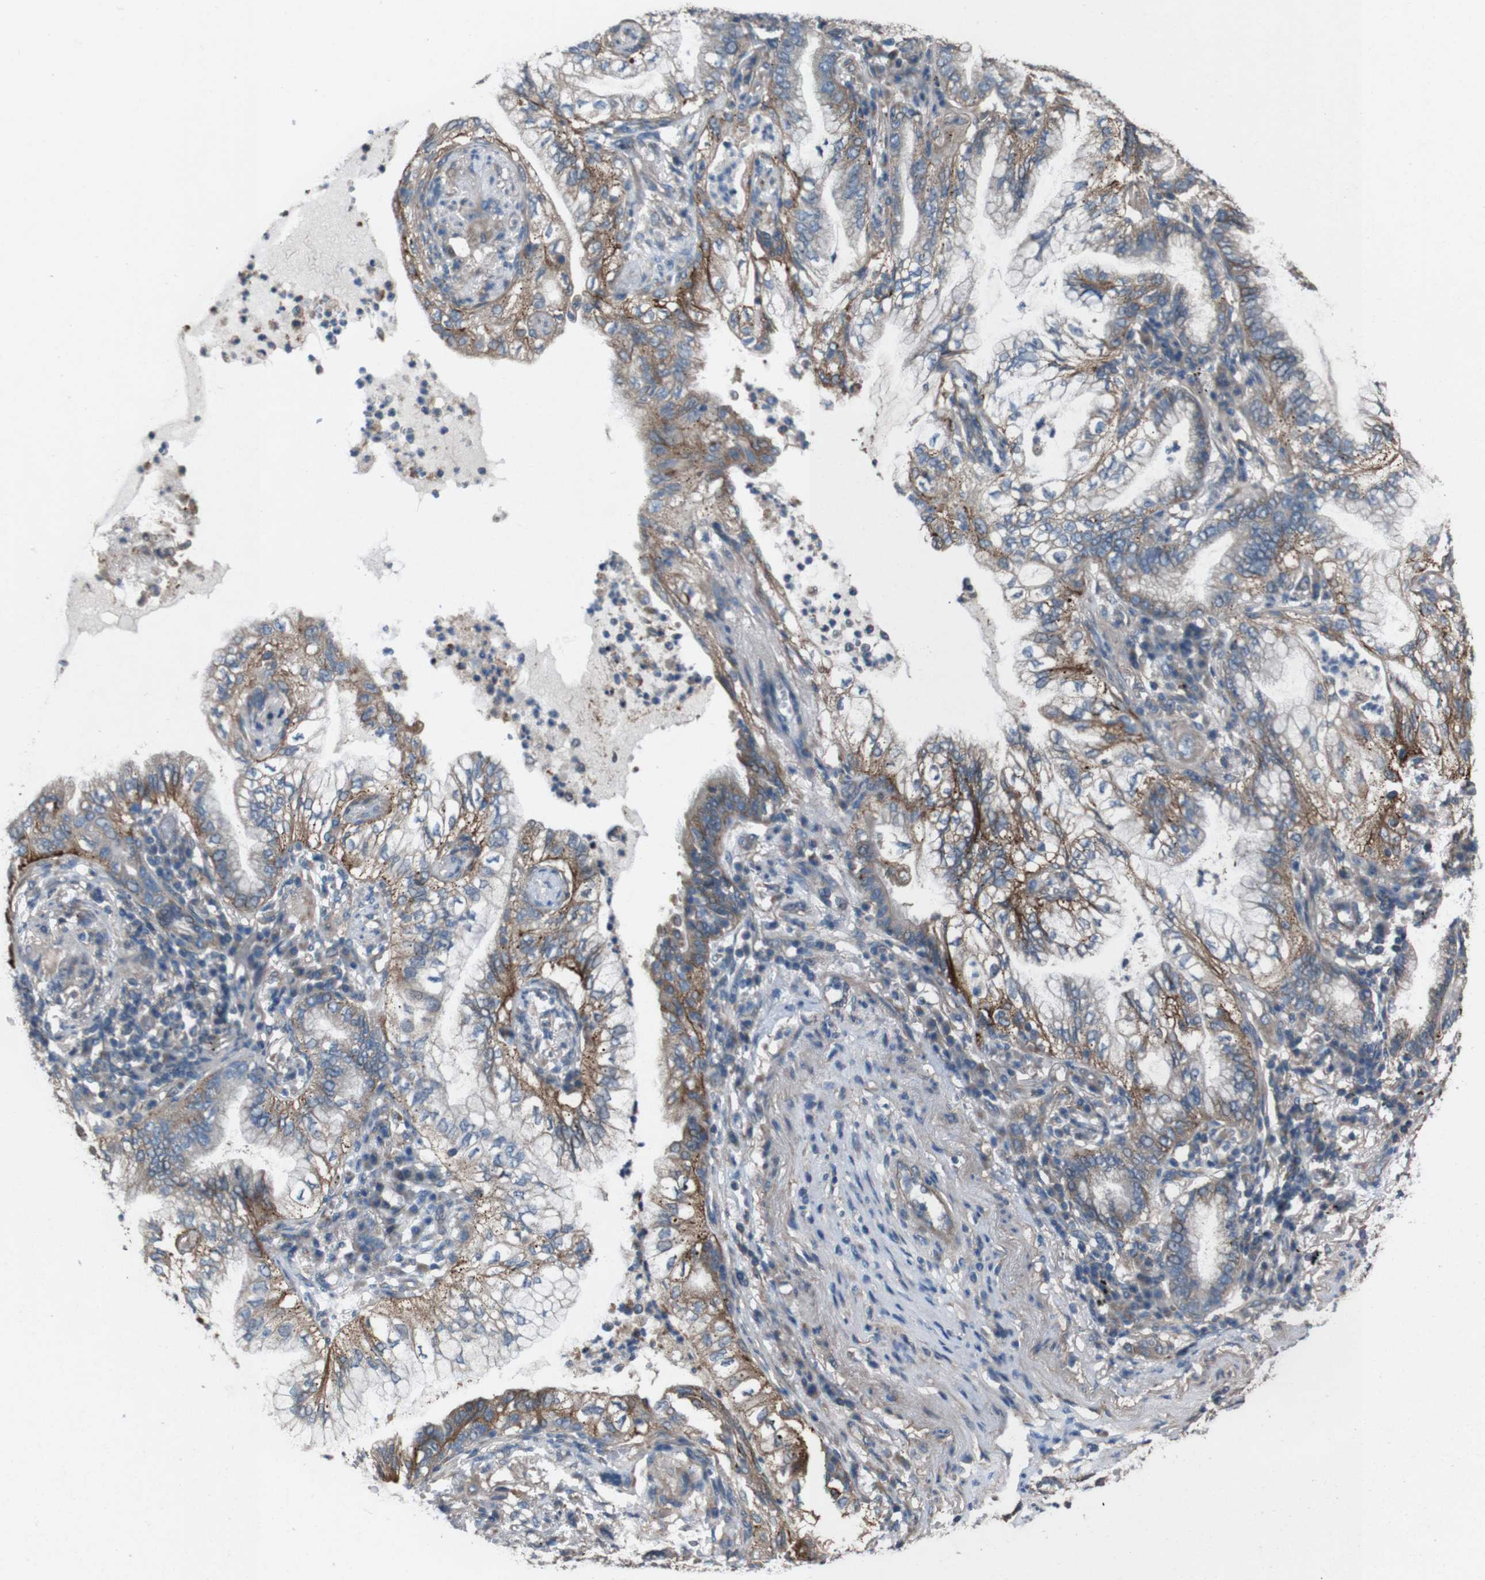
{"staining": {"intensity": "strong", "quantity": "25%-75%", "location": "cytoplasmic/membranous"}, "tissue": "lung cancer", "cell_type": "Tumor cells", "image_type": "cancer", "snomed": [{"axis": "morphology", "description": "Normal tissue, NOS"}, {"axis": "morphology", "description": "Adenocarcinoma, NOS"}, {"axis": "topography", "description": "Bronchus"}, {"axis": "topography", "description": "Lung"}], "caption": "Immunohistochemical staining of human lung cancer shows high levels of strong cytoplasmic/membranous expression in about 25%-75% of tumor cells. Nuclei are stained in blue.", "gene": "NAALADL2", "patient": {"sex": "female", "age": 70}}